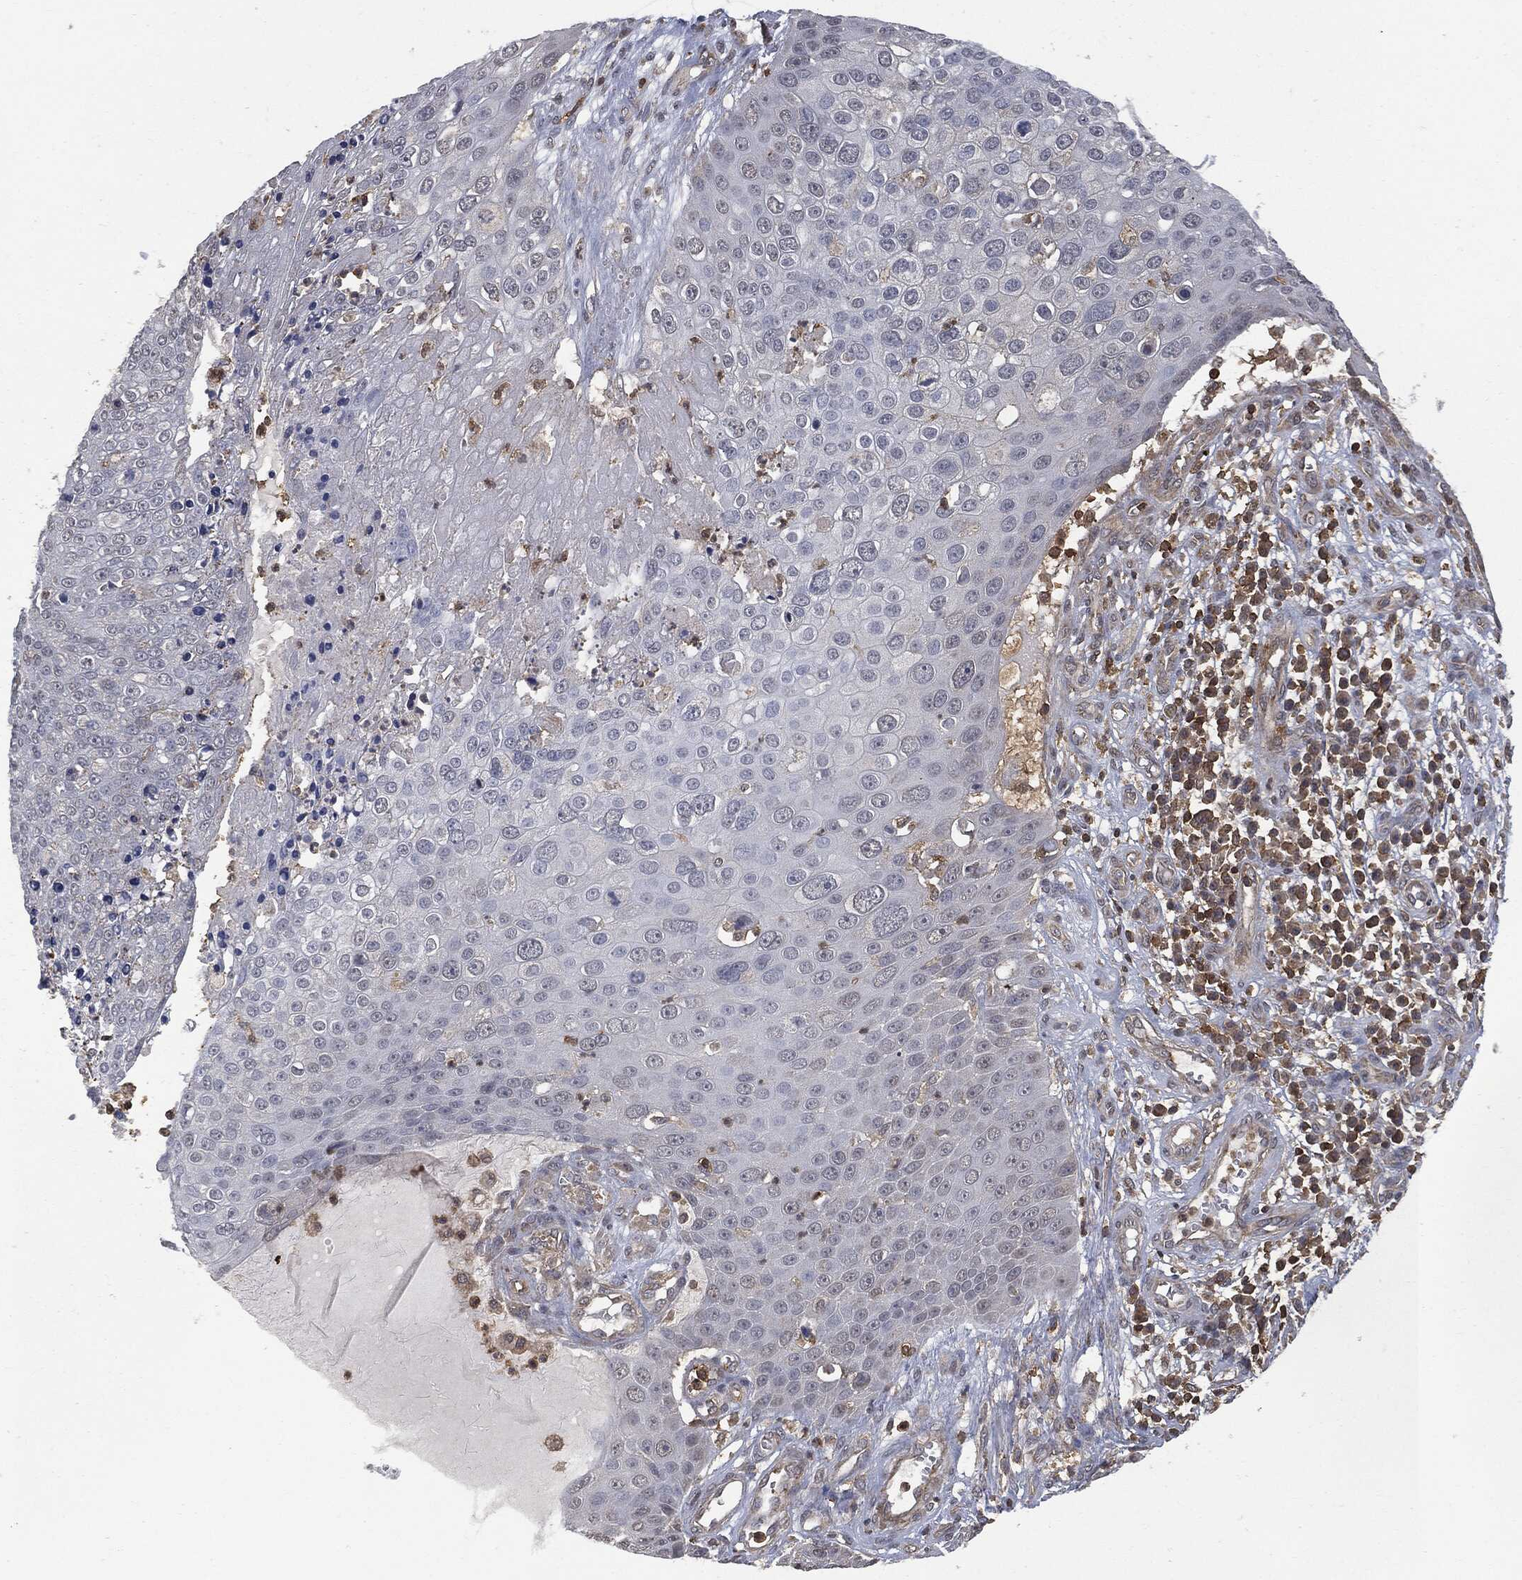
{"staining": {"intensity": "negative", "quantity": "none", "location": "none"}, "tissue": "skin cancer", "cell_type": "Tumor cells", "image_type": "cancer", "snomed": [{"axis": "morphology", "description": "Squamous cell carcinoma, NOS"}, {"axis": "topography", "description": "Skin"}], "caption": "This is an immunohistochemistry micrograph of human skin squamous cell carcinoma. There is no positivity in tumor cells.", "gene": "PSMB10", "patient": {"sex": "male", "age": 71}}